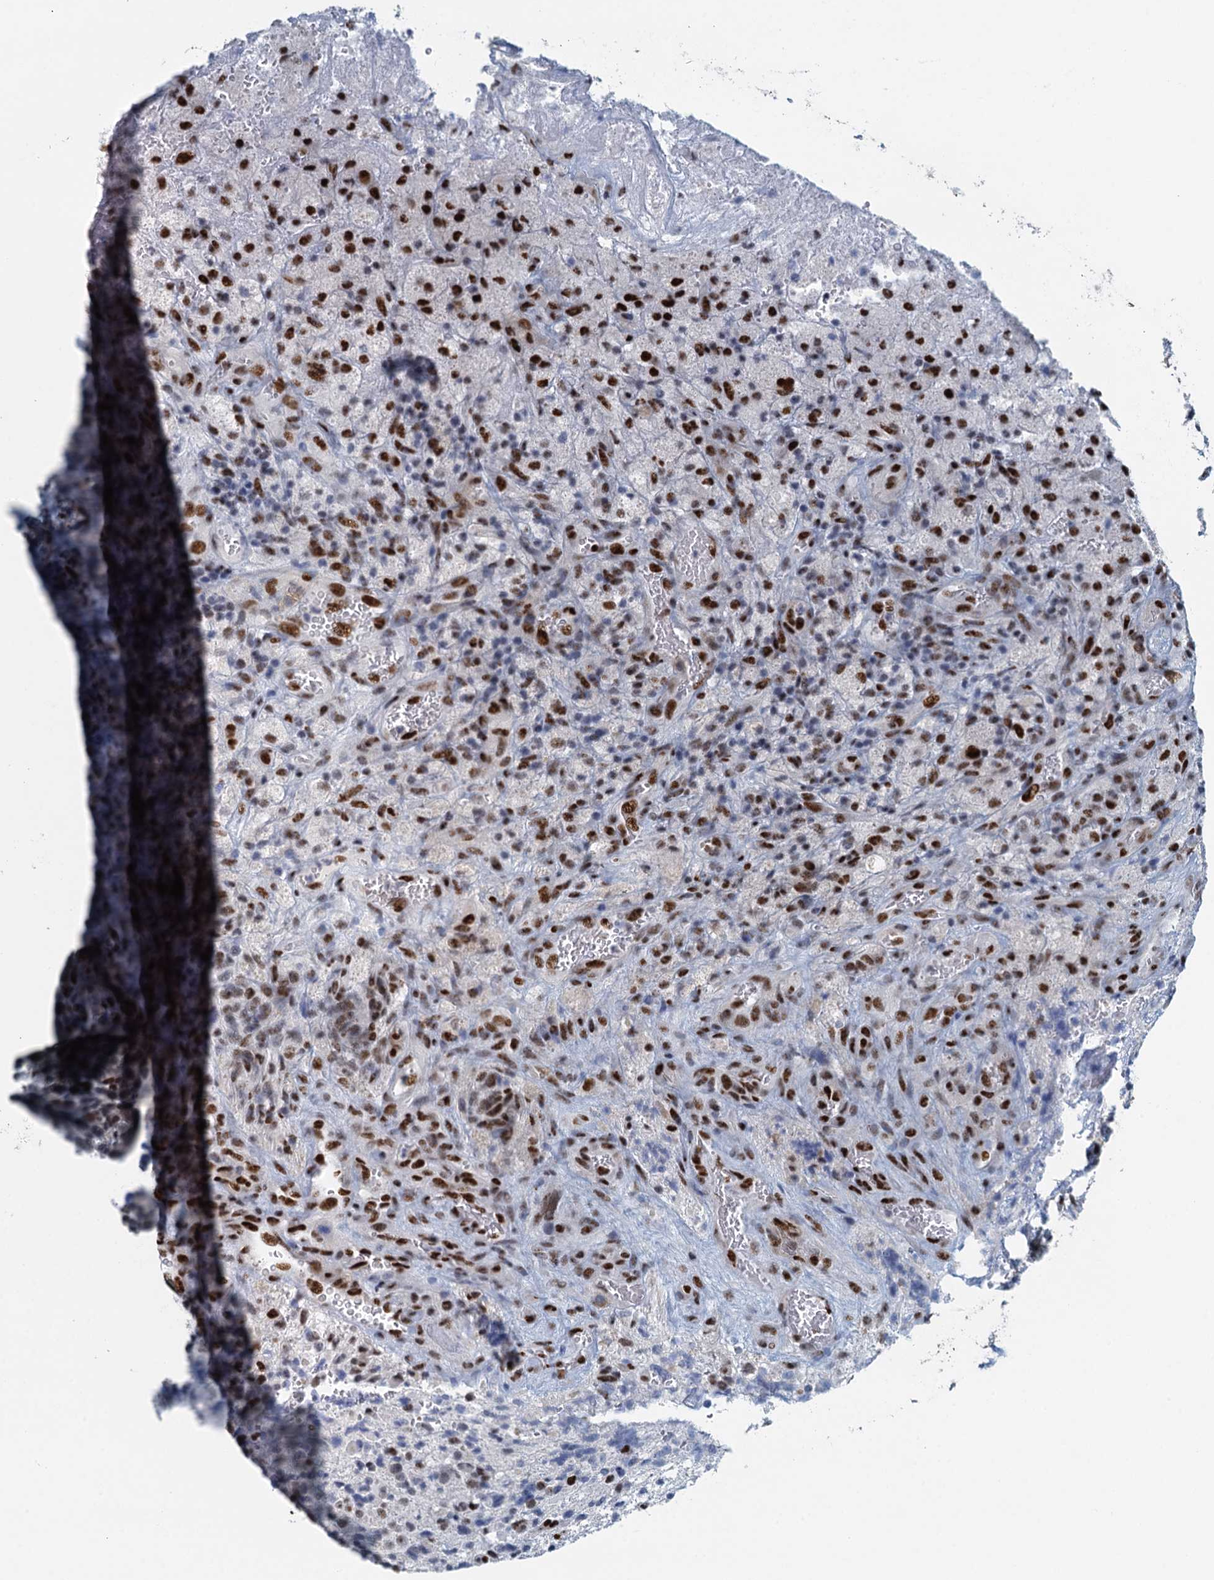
{"staining": {"intensity": "strong", "quantity": "25%-75%", "location": "nuclear"}, "tissue": "glioma", "cell_type": "Tumor cells", "image_type": "cancer", "snomed": [{"axis": "morphology", "description": "Glioma, malignant, High grade"}, {"axis": "topography", "description": "Brain"}], "caption": "This is an image of IHC staining of glioma, which shows strong positivity in the nuclear of tumor cells.", "gene": "TTLL9", "patient": {"sex": "male", "age": 69}}